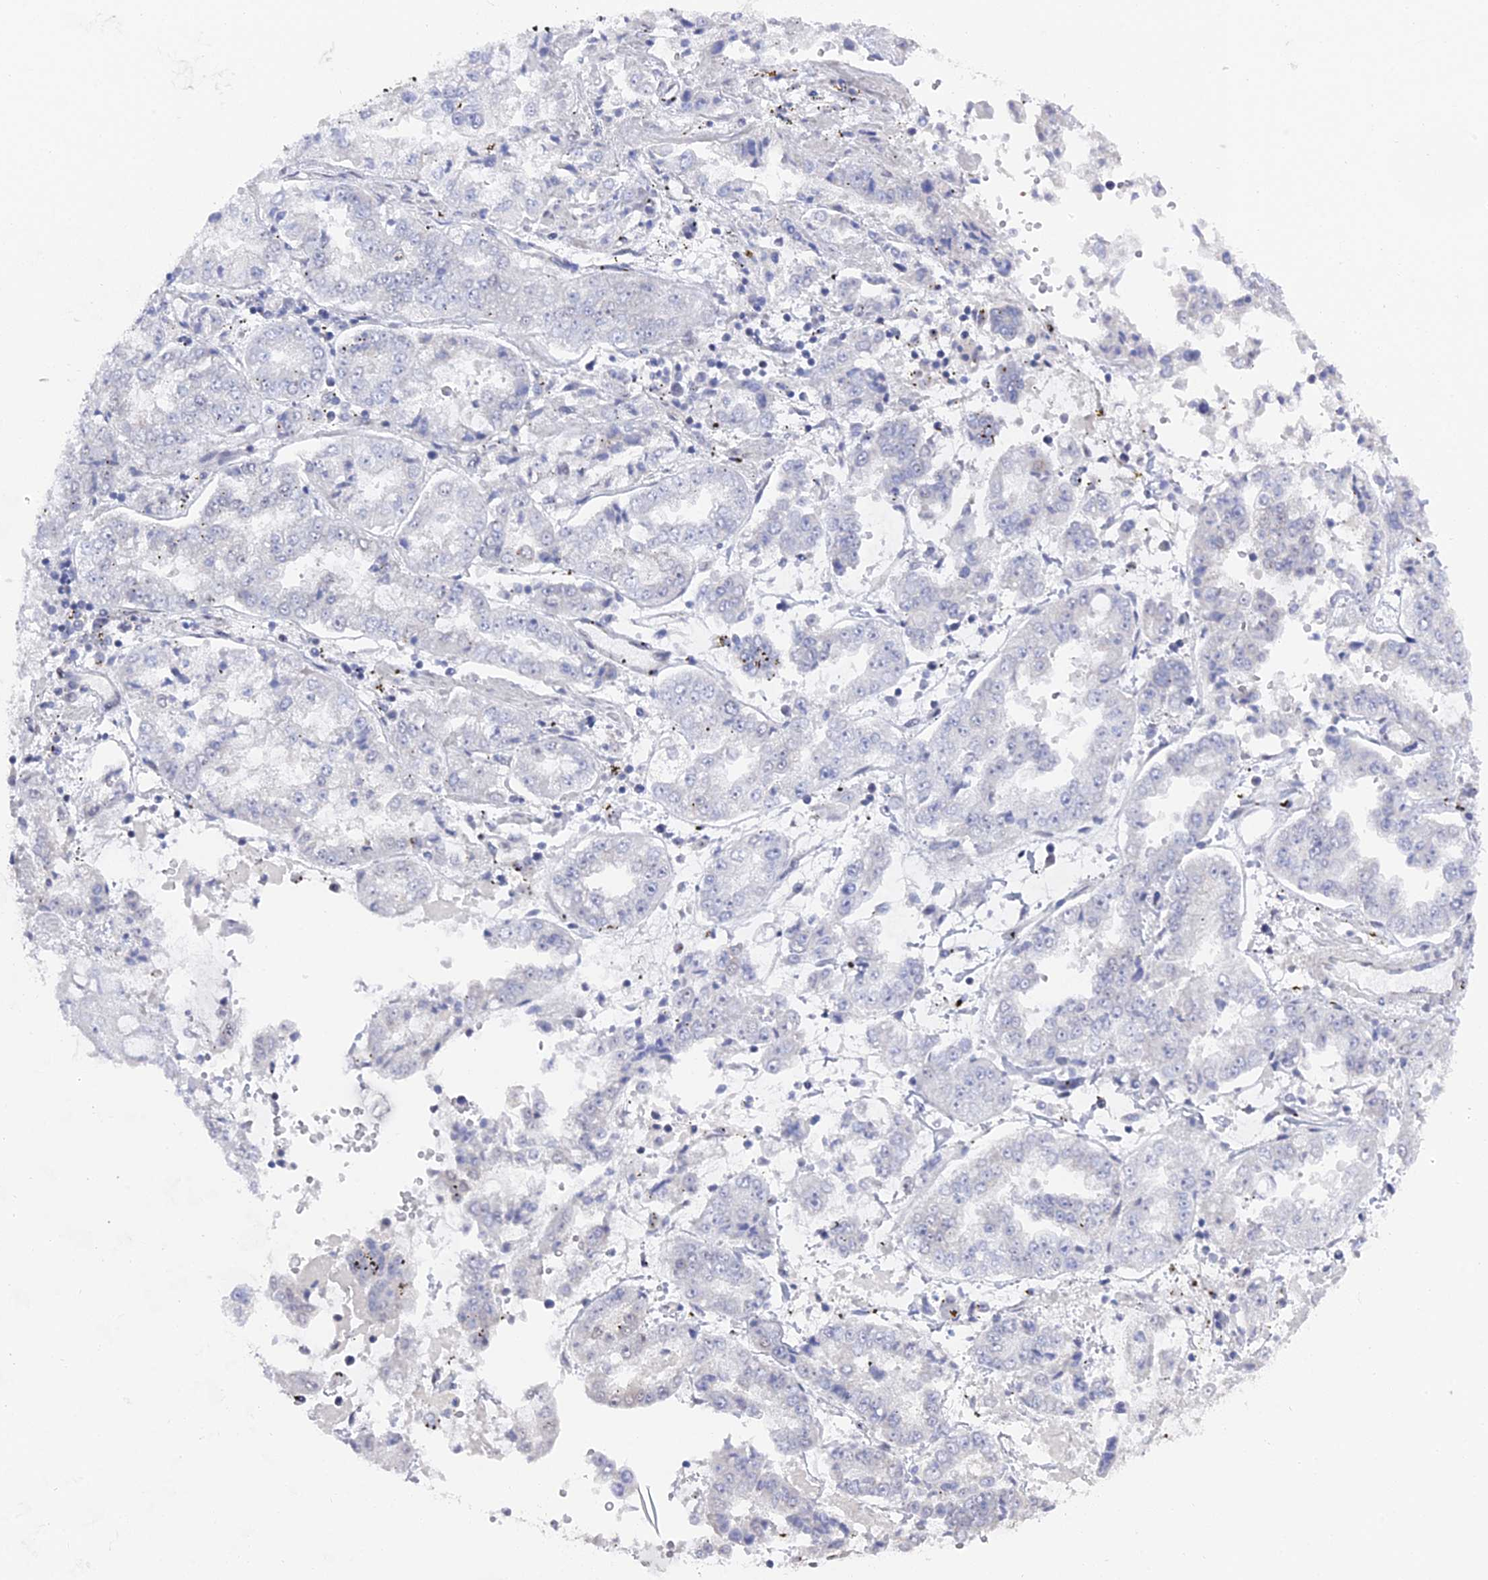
{"staining": {"intensity": "negative", "quantity": "none", "location": "none"}, "tissue": "stomach cancer", "cell_type": "Tumor cells", "image_type": "cancer", "snomed": [{"axis": "morphology", "description": "Adenocarcinoma, NOS"}, {"axis": "topography", "description": "Stomach"}], "caption": "IHC micrograph of neoplastic tissue: human stomach cancer (adenocarcinoma) stained with DAB (3,3'-diaminobenzidine) reveals no significant protein positivity in tumor cells.", "gene": "FHIP2A", "patient": {"sex": "male", "age": 76}}